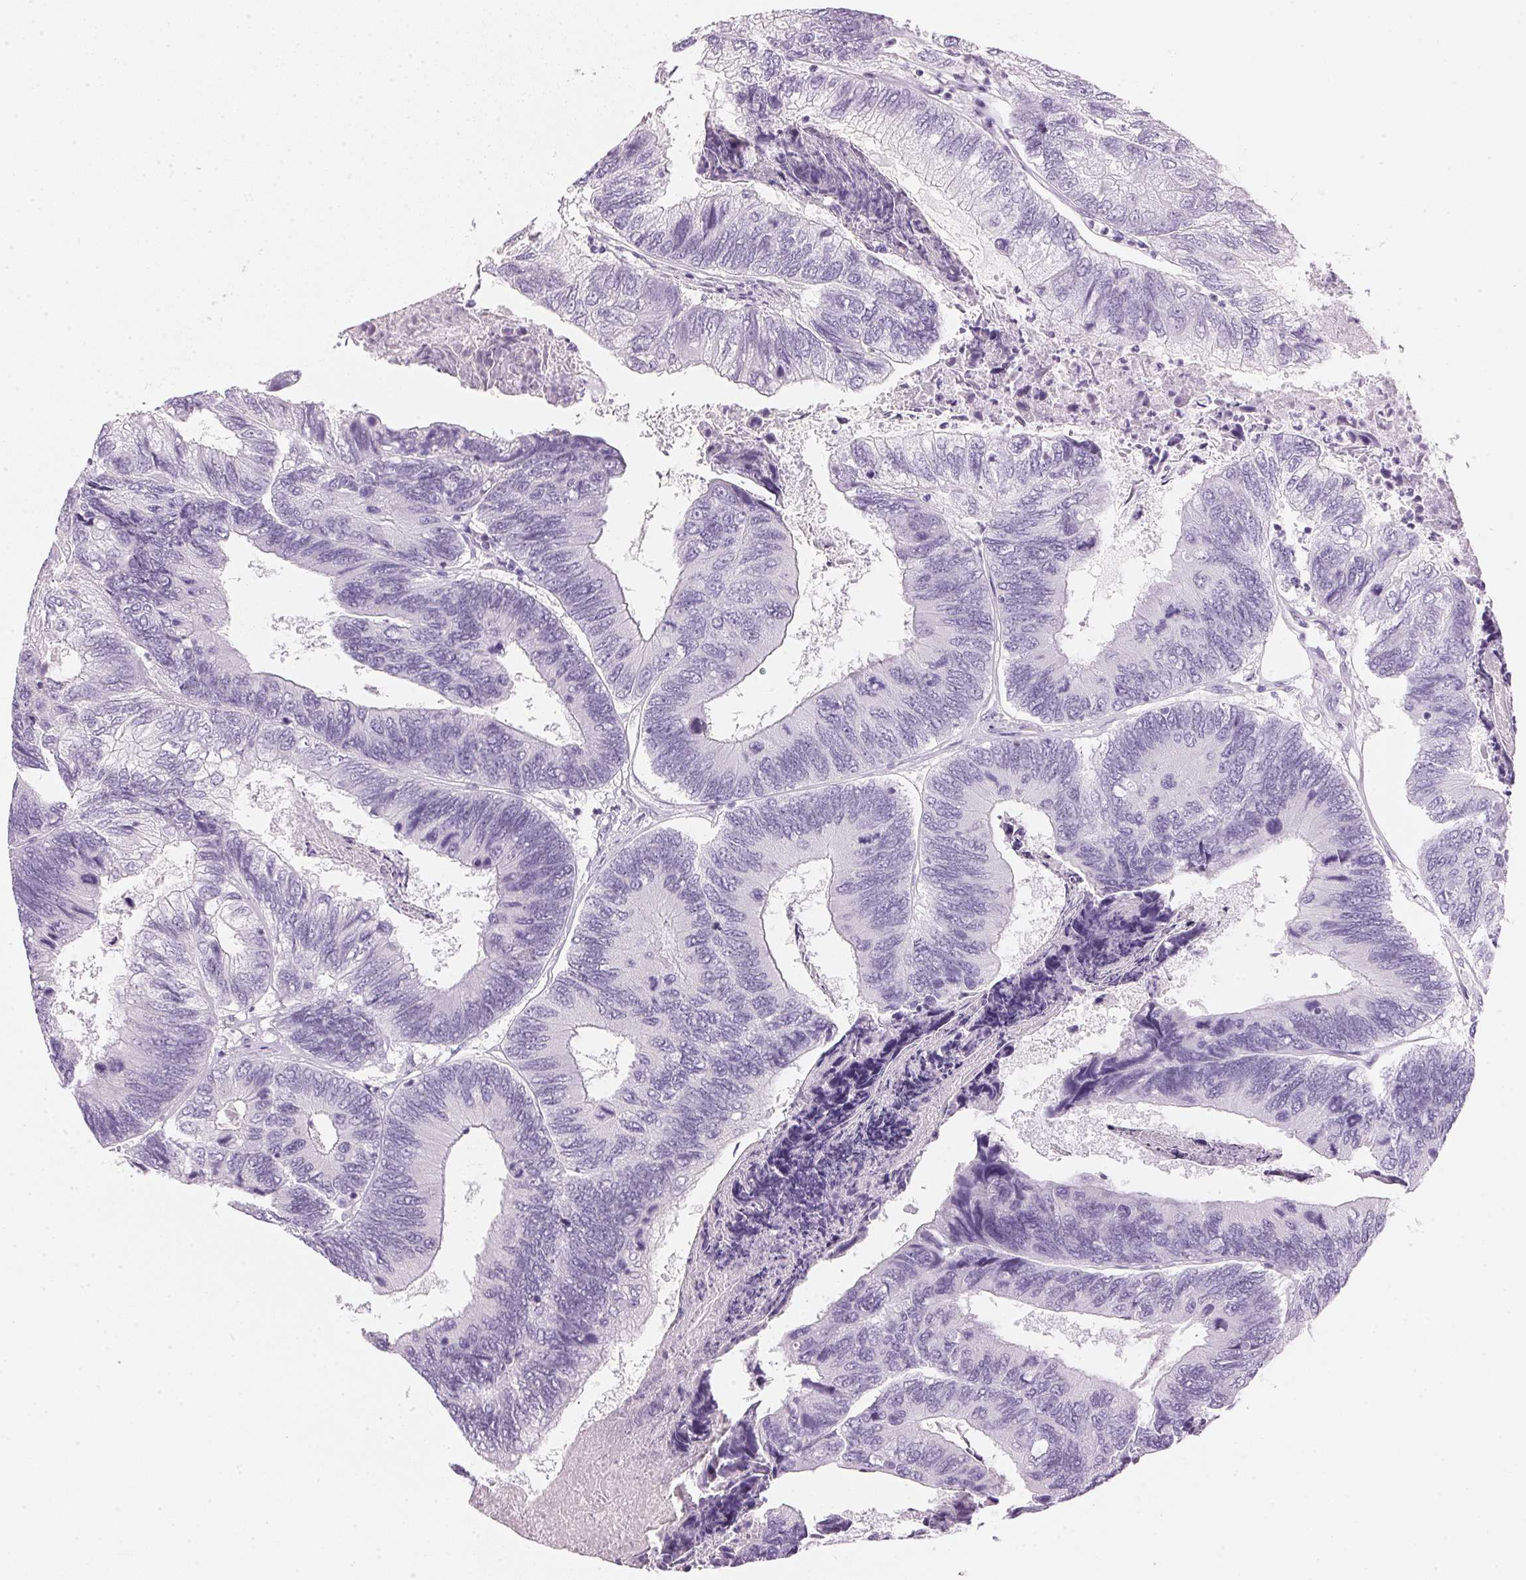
{"staining": {"intensity": "negative", "quantity": "none", "location": "none"}, "tissue": "colorectal cancer", "cell_type": "Tumor cells", "image_type": "cancer", "snomed": [{"axis": "morphology", "description": "Adenocarcinoma, NOS"}, {"axis": "topography", "description": "Colon"}], "caption": "An immunohistochemistry (IHC) image of colorectal cancer (adenocarcinoma) is shown. There is no staining in tumor cells of colorectal cancer (adenocarcinoma).", "gene": "IGFBP1", "patient": {"sex": "female", "age": 67}}